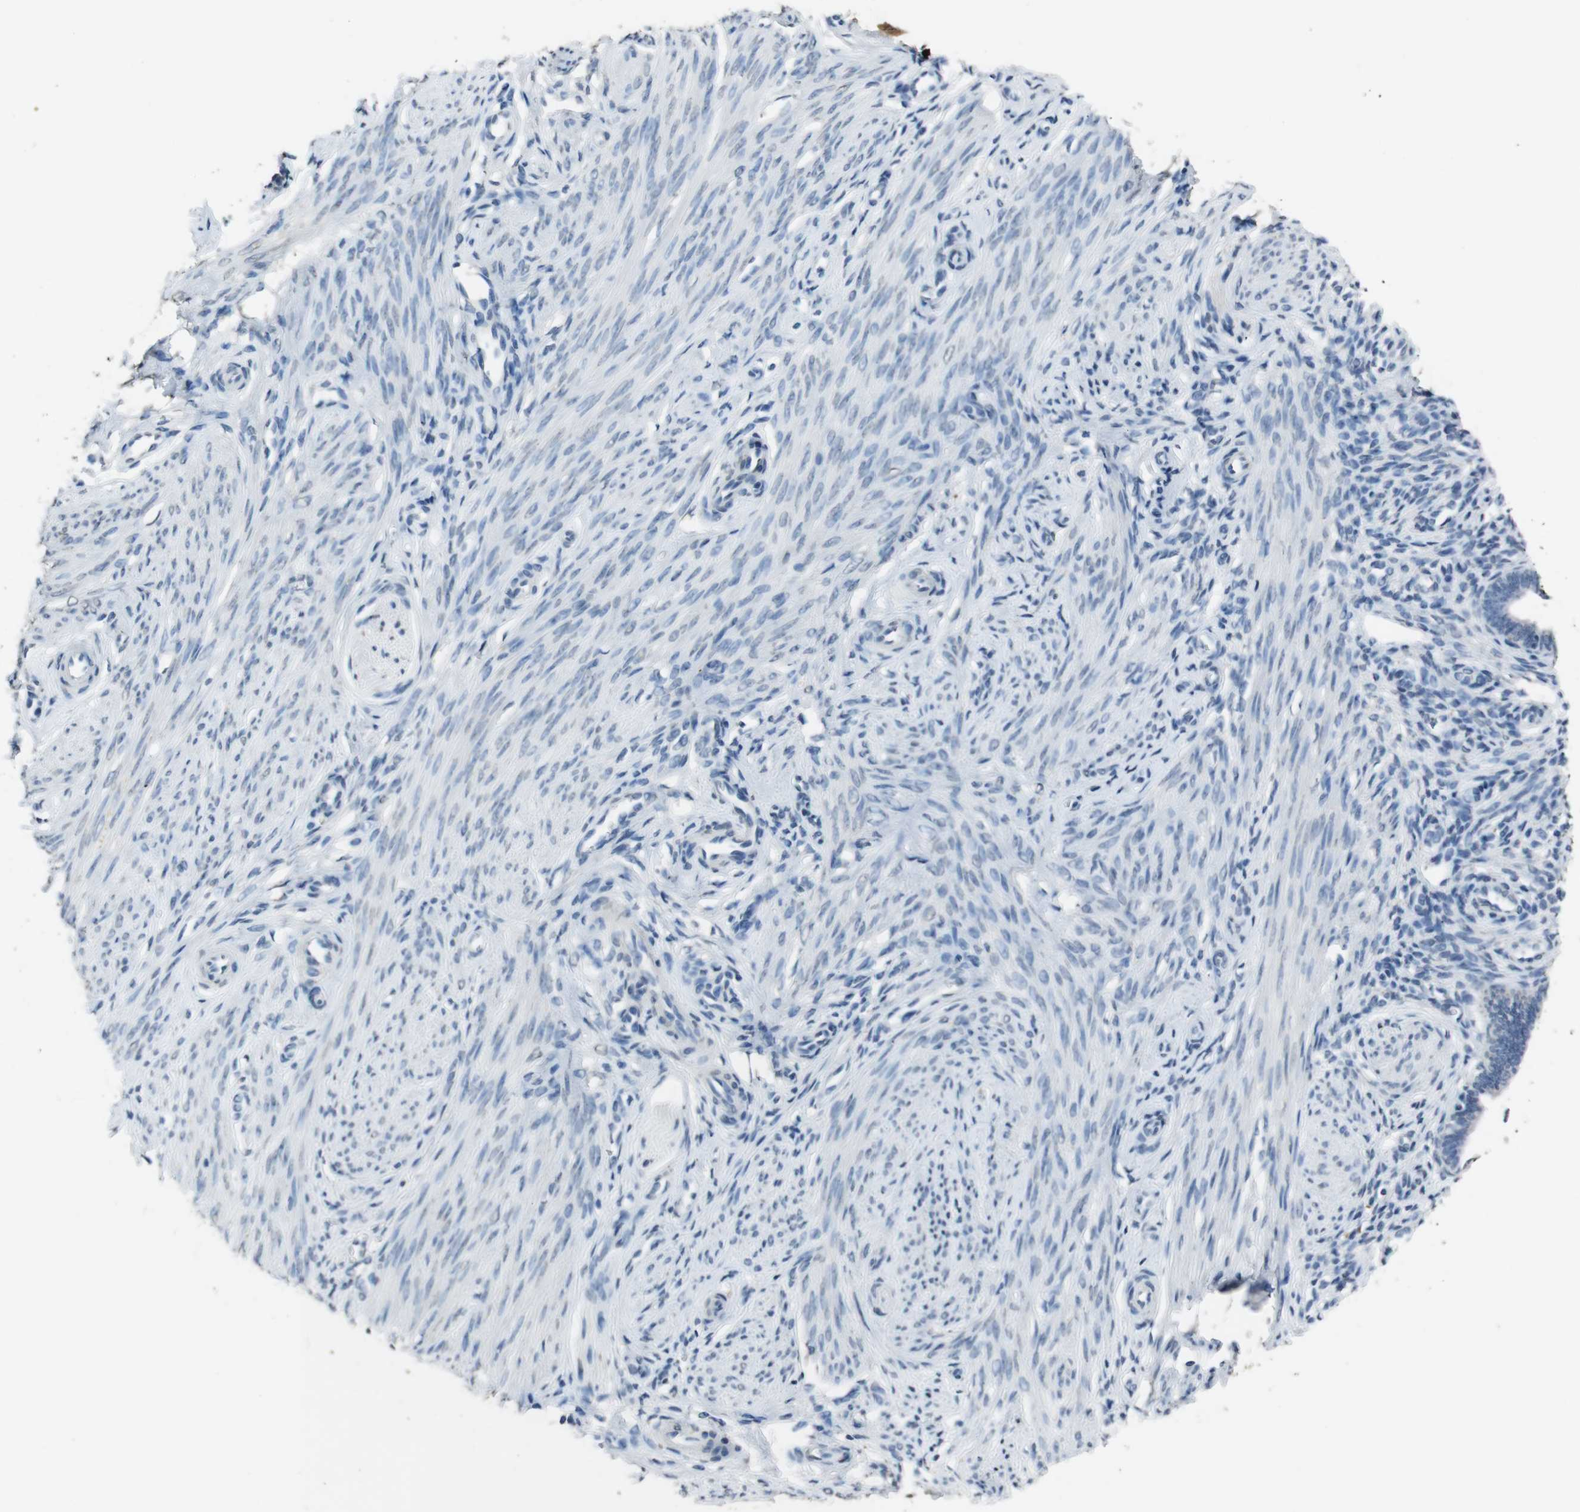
{"staining": {"intensity": "negative", "quantity": "none", "location": "none"}, "tissue": "endometrium", "cell_type": "Cells in endometrial stroma", "image_type": "normal", "snomed": [{"axis": "morphology", "description": "Normal tissue, NOS"}, {"axis": "topography", "description": "Endometrium"}], "caption": "Immunohistochemistry micrograph of unremarkable endometrium: human endometrium stained with DAB exhibits no significant protein positivity in cells in endometrial stroma. (DAB (3,3'-diaminobenzidine) immunohistochemistry, high magnification).", "gene": "STBD1", "patient": {"sex": "female", "age": 27}}